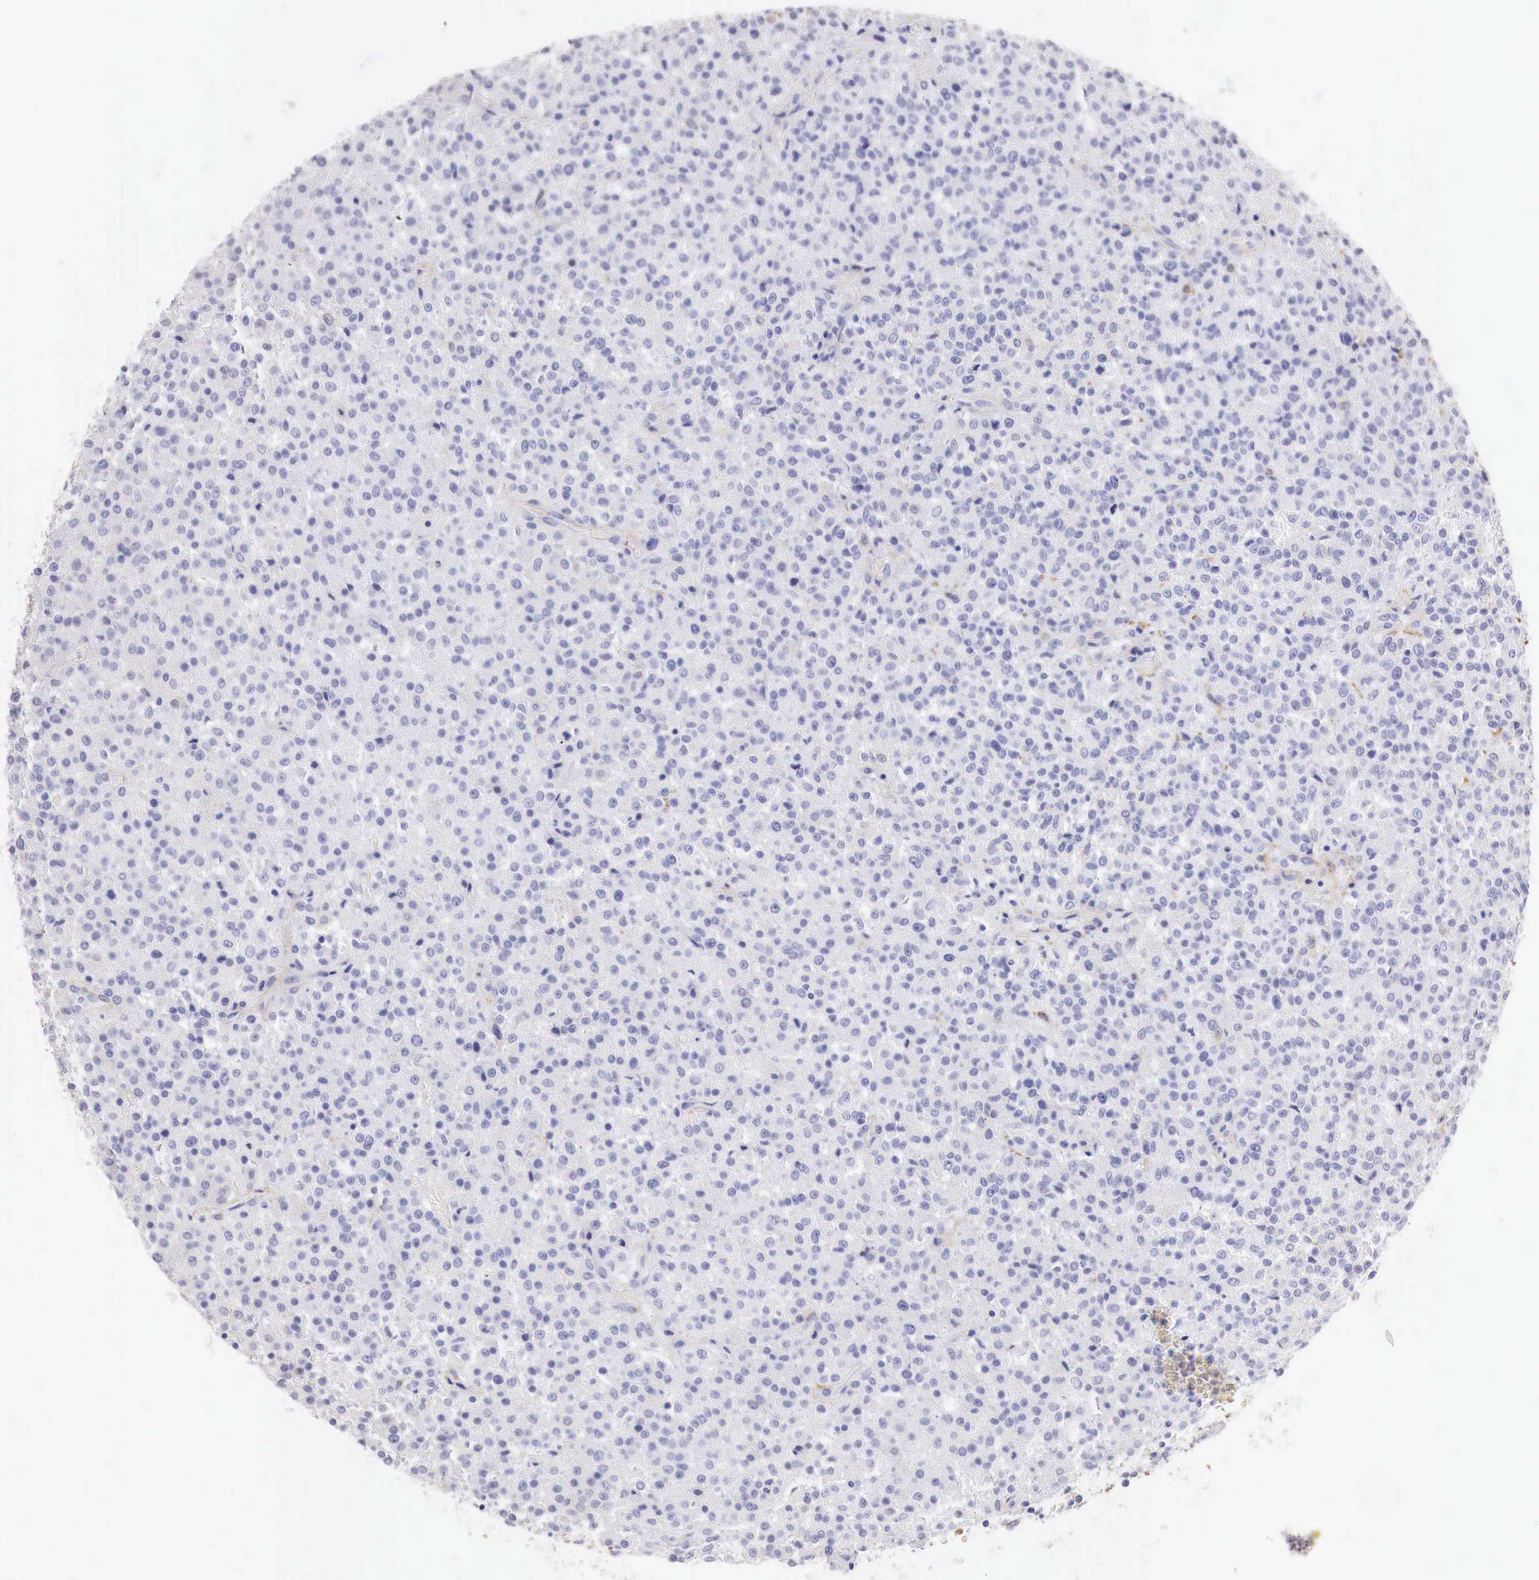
{"staining": {"intensity": "negative", "quantity": "none", "location": "none"}, "tissue": "testis cancer", "cell_type": "Tumor cells", "image_type": "cancer", "snomed": [{"axis": "morphology", "description": "Seminoma, NOS"}, {"axis": "topography", "description": "Testis"}], "caption": "This is an immunohistochemistry (IHC) photomicrograph of human testis cancer. There is no staining in tumor cells.", "gene": "TPM1", "patient": {"sex": "male", "age": 59}}